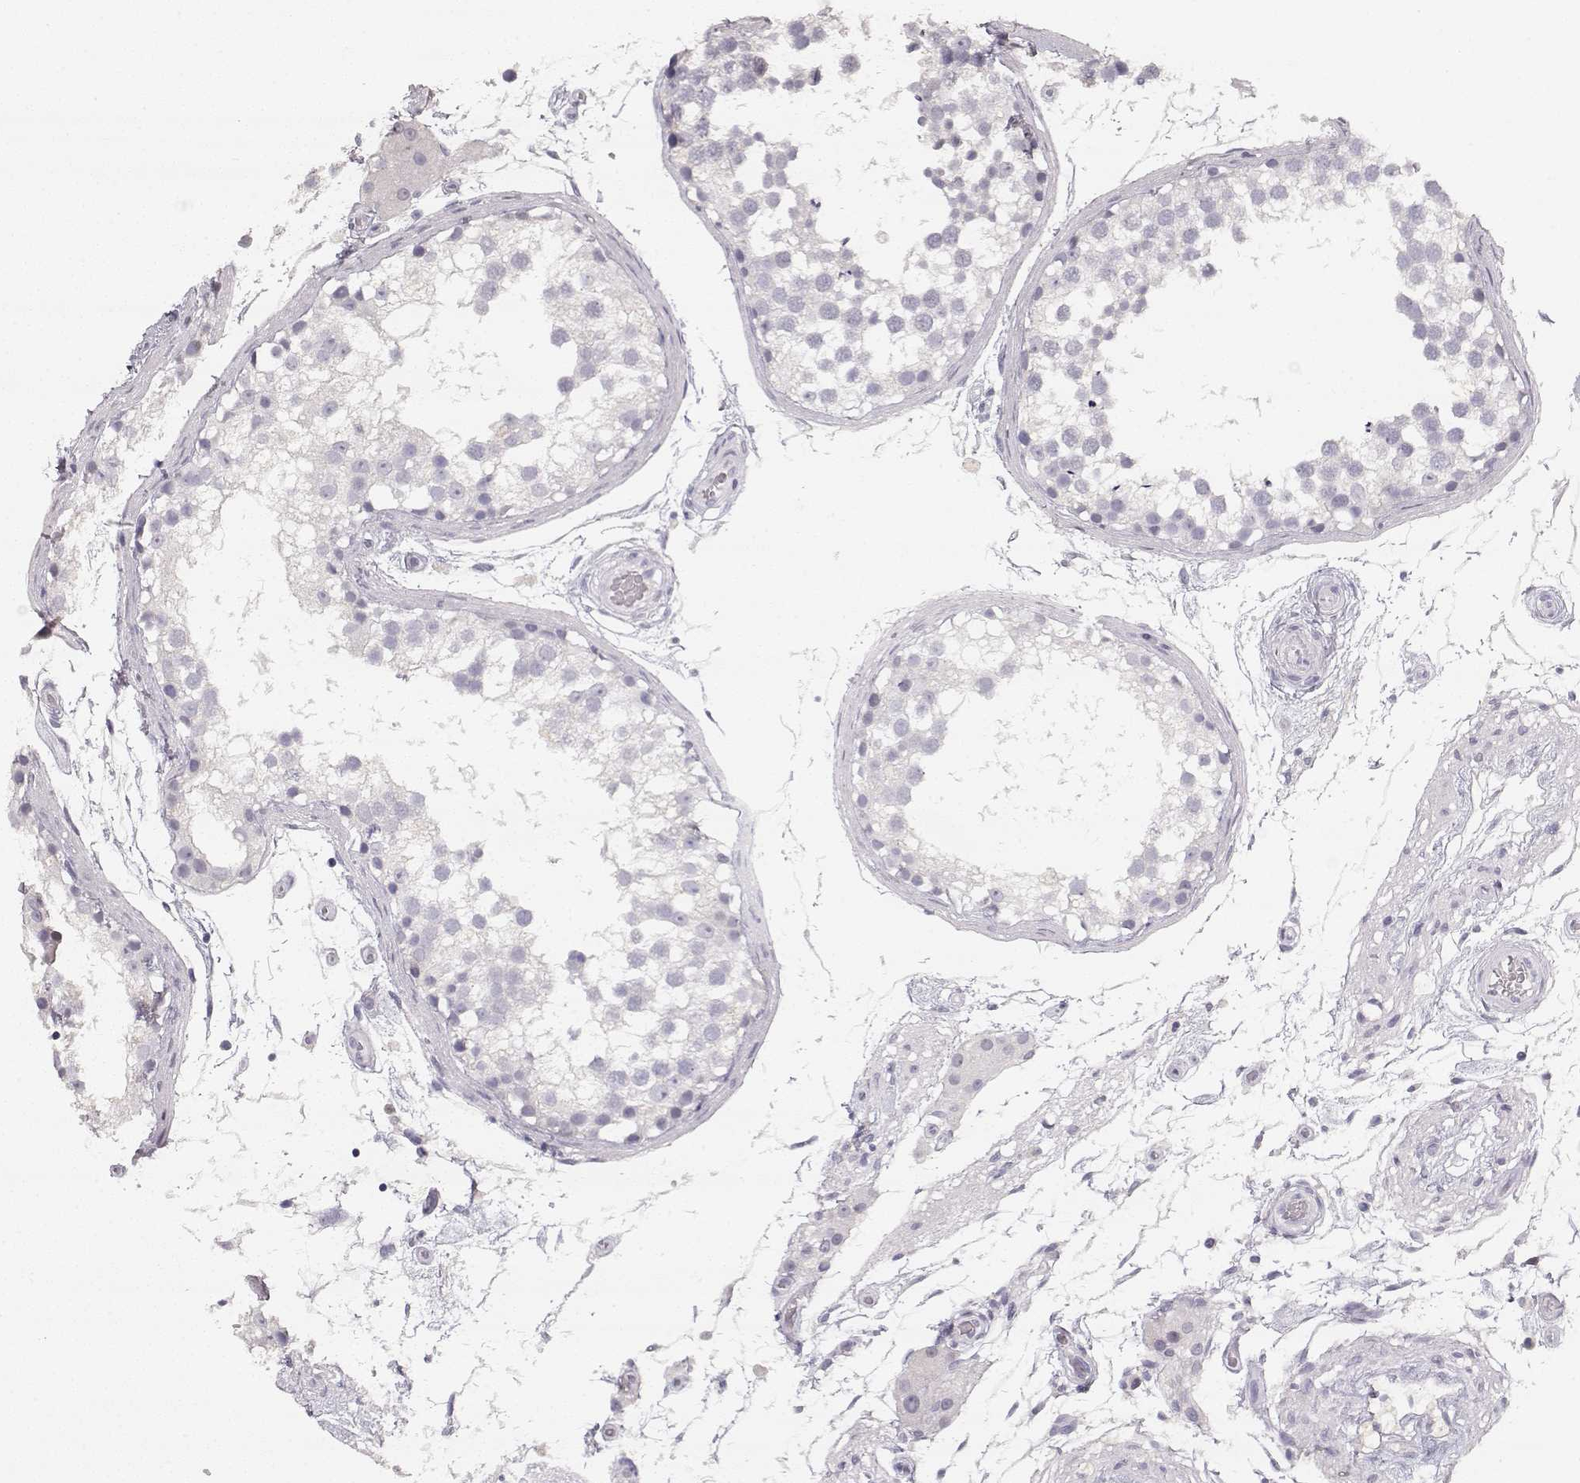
{"staining": {"intensity": "negative", "quantity": "none", "location": "none"}, "tissue": "testis", "cell_type": "Cells in seminiferous ducts", "image_type": "normal", "snomed": [{"axis": "morphology", "description": "Normal tissue, NOS"}, {"axis": "morphology", "description": "Seminoma, NOS"}, {"axis": "topography", "description": "Testis"}], "caption": "Immunohistochemistry of benign human testis displays no positivity in cells in seminiferous ducts.", "gene": "TPH2", "patient": {"sex": "male", "age": 65}}